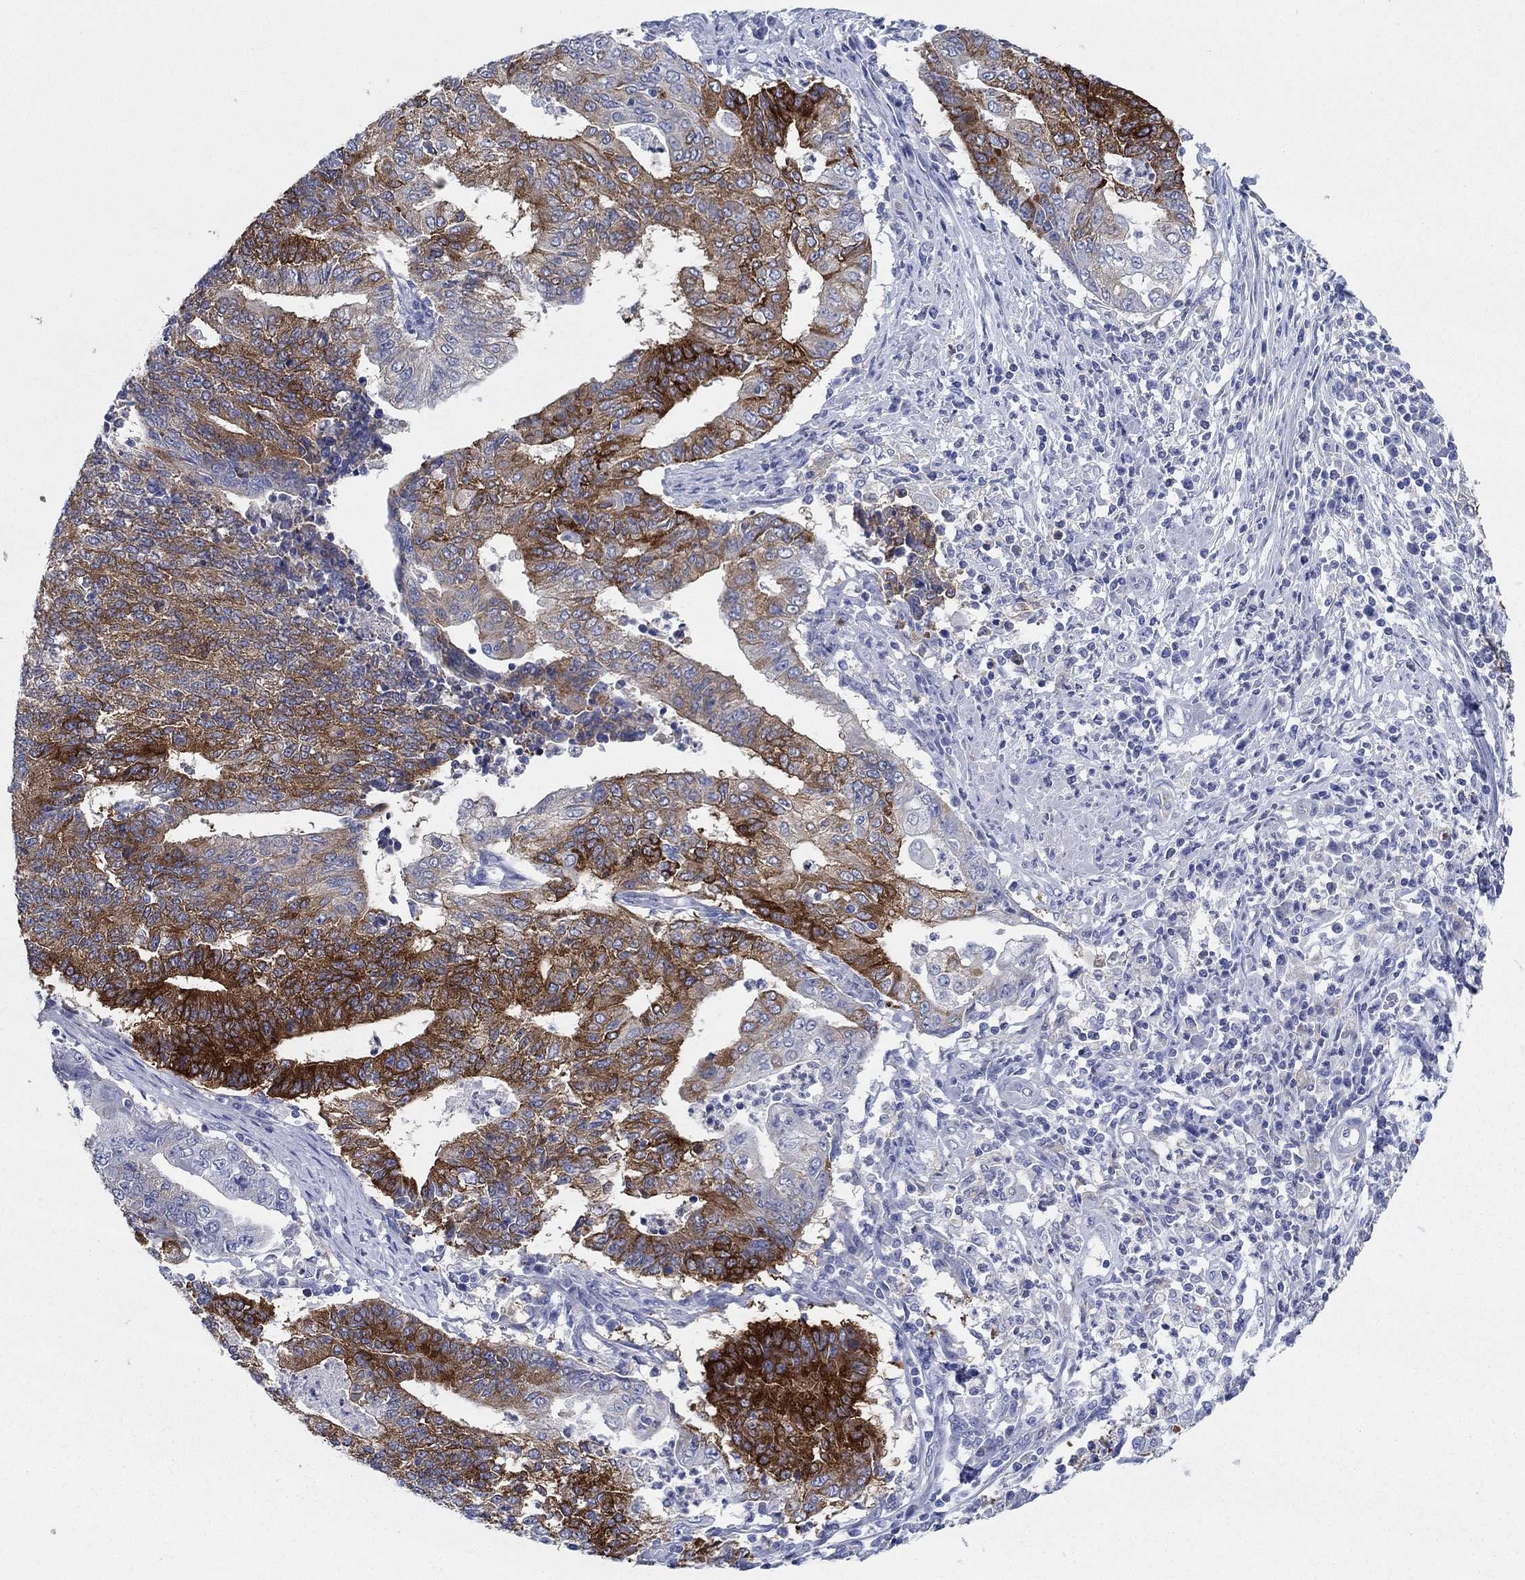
{"staining": {"intensity": "strong", "quantity": ">75%", "location": "cytoplasmic/membranous"}, "tissue": "endometrial cancer", "cell_type": "Tumor cells", "image_type": "cancer", "snomed": [{"axis": "morphology", "description": "Adenocarcinoma, NOS"}, {"axis": "topography", "description": "Uterus"}, {"axis": "topography", "description": "Endometrium"}], "caption": "Protein analysis of endometrial cancer tissue displays strong cytoplasmic/membranous staining in about >75% of tumor cells.", "gene": "RAP1GAP", "patient": {"sex": "female", "age": 54}}